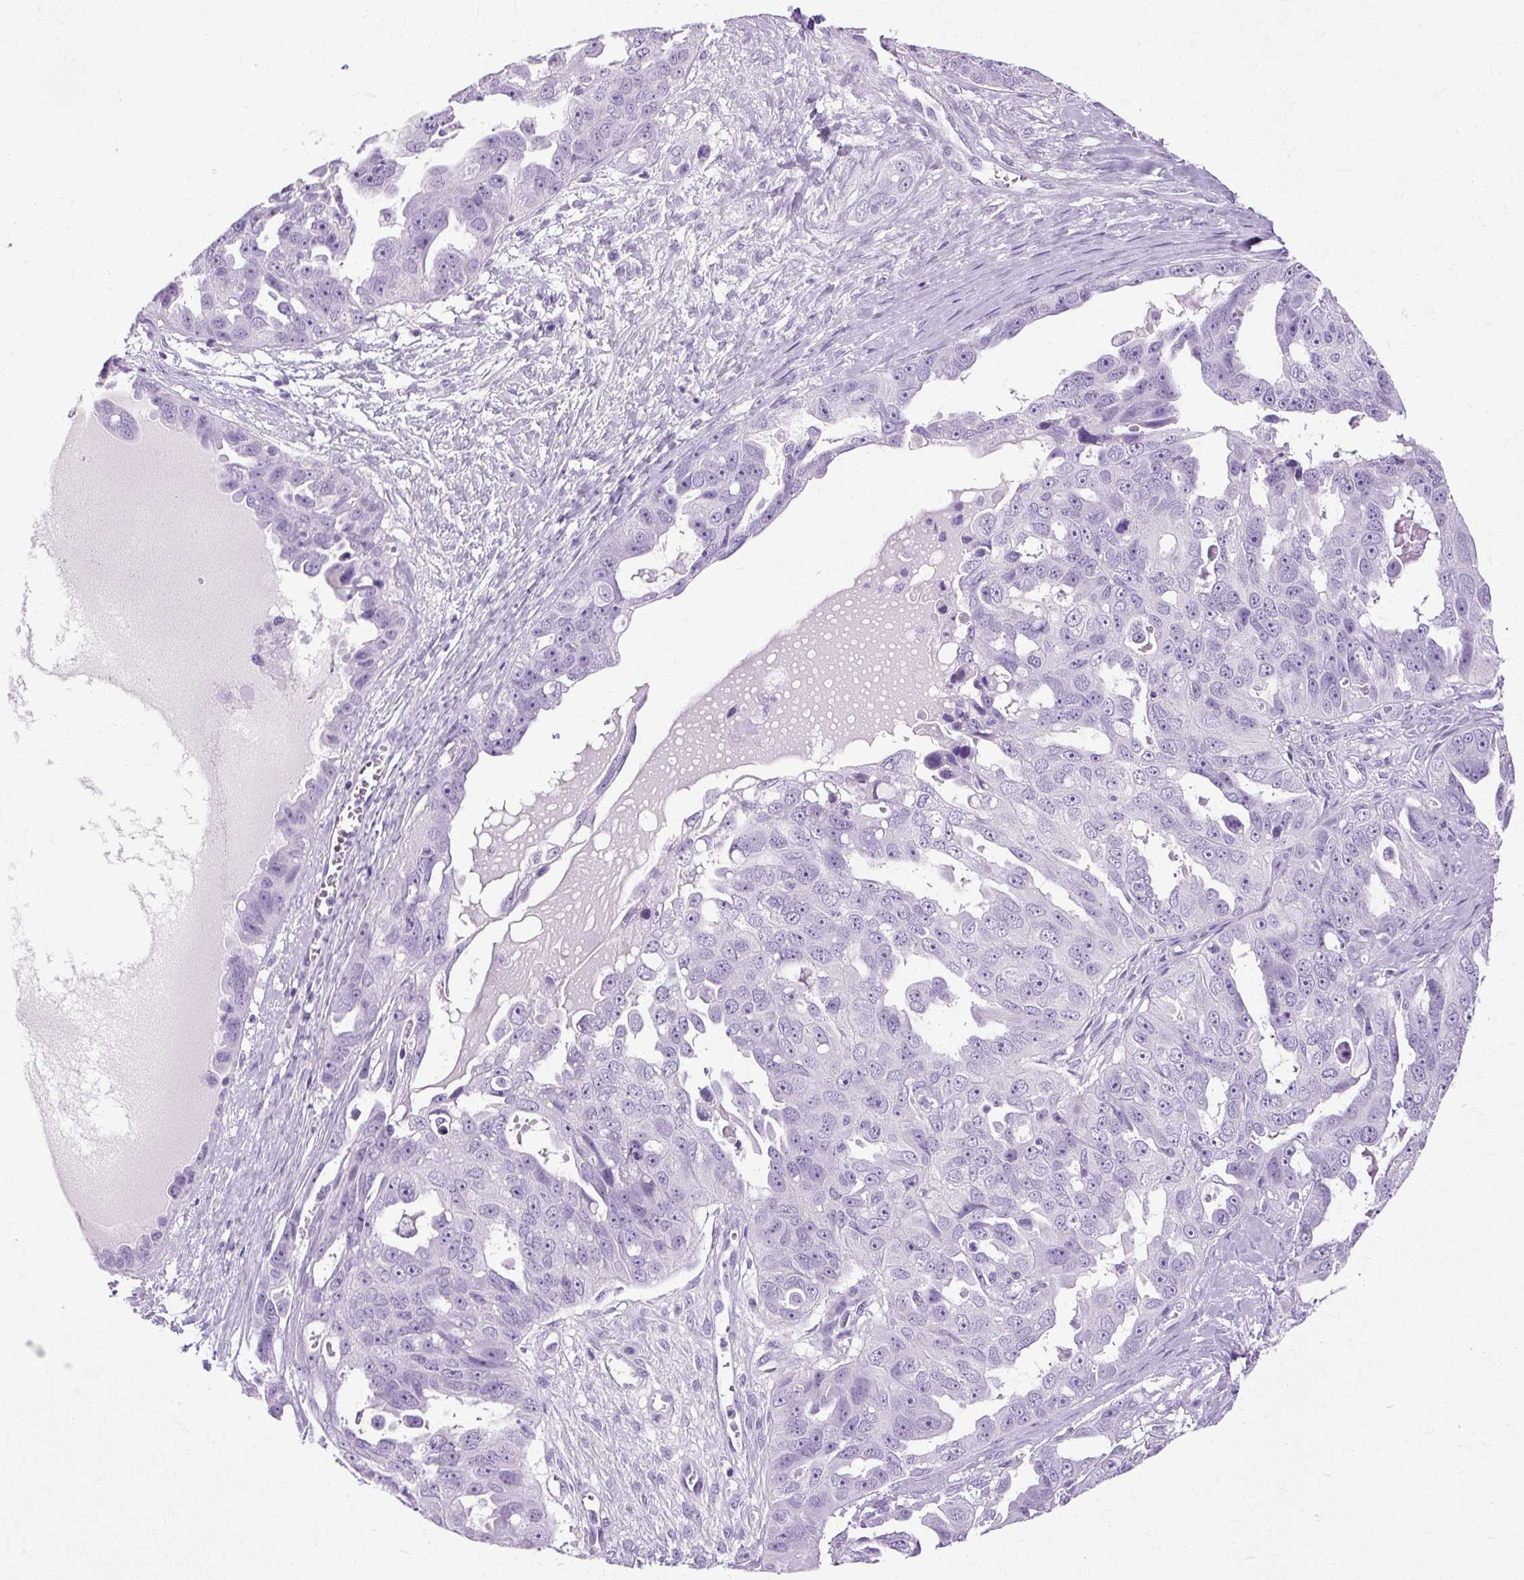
{"staining": {"intensity": "negative", "quantity": "none", "location": "none"}, "tissue": "ovarian cancer", "cell_type": "Tumor cells", "image_type": "cancer", "snomed": [{"axis": "morphology", "description": "Carcinoma, endometroid"}, {"axis": "topography", "description": "Ovary"}], "caption": "This is an immunohistochemistry histopathology image of human endometroid carcinoma (ovarian). There is no expression in tumor cells.", "gene": "B3GNT4", "patient": {"sex": "female", "age": 70}}